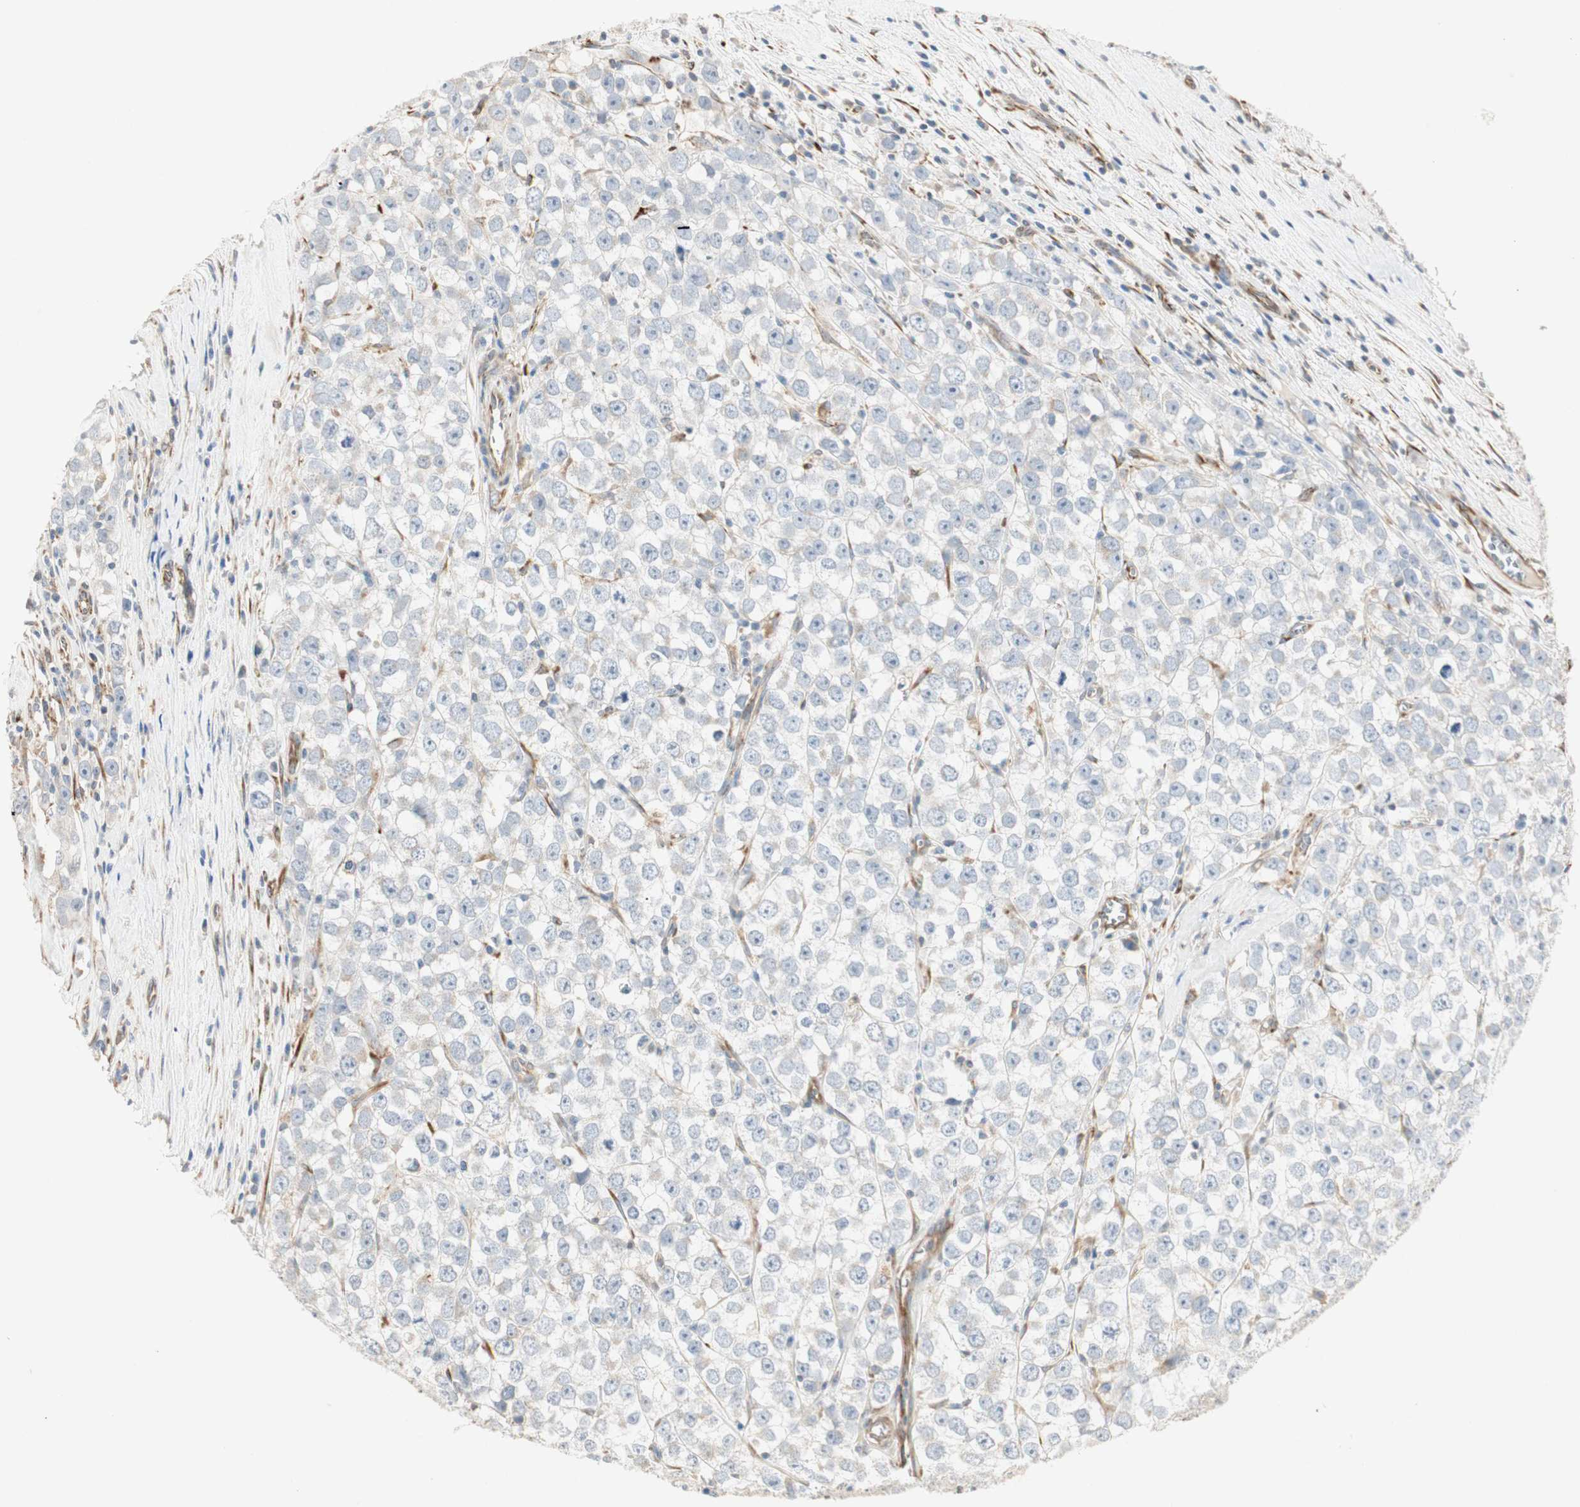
{"staining": {"intensity": "negative", "quantity": "none", "location": "none"}, "tissue": "testis cancer", "cell_type": "Tumor cells", "image_type": "cancer", "snomed": [{"axis": "morphology", "description": "Seminoma, NOS"}, {"axis": "morphology", "description": "Carcinoma, Embryonal, NOS"}, {"axis": "topography", "description": "Testis"}], "caption": "Tumor cells are negative for protein expression in human seminoma (testis). (Stains: DAB (3,3'-diaminobenzidine) IHC with hematoxylin counter stain, Microscopy: brightfield microscopy at high magnification).", "gene": "H6PD", "patient": {"sex": "male", "age": 52}}